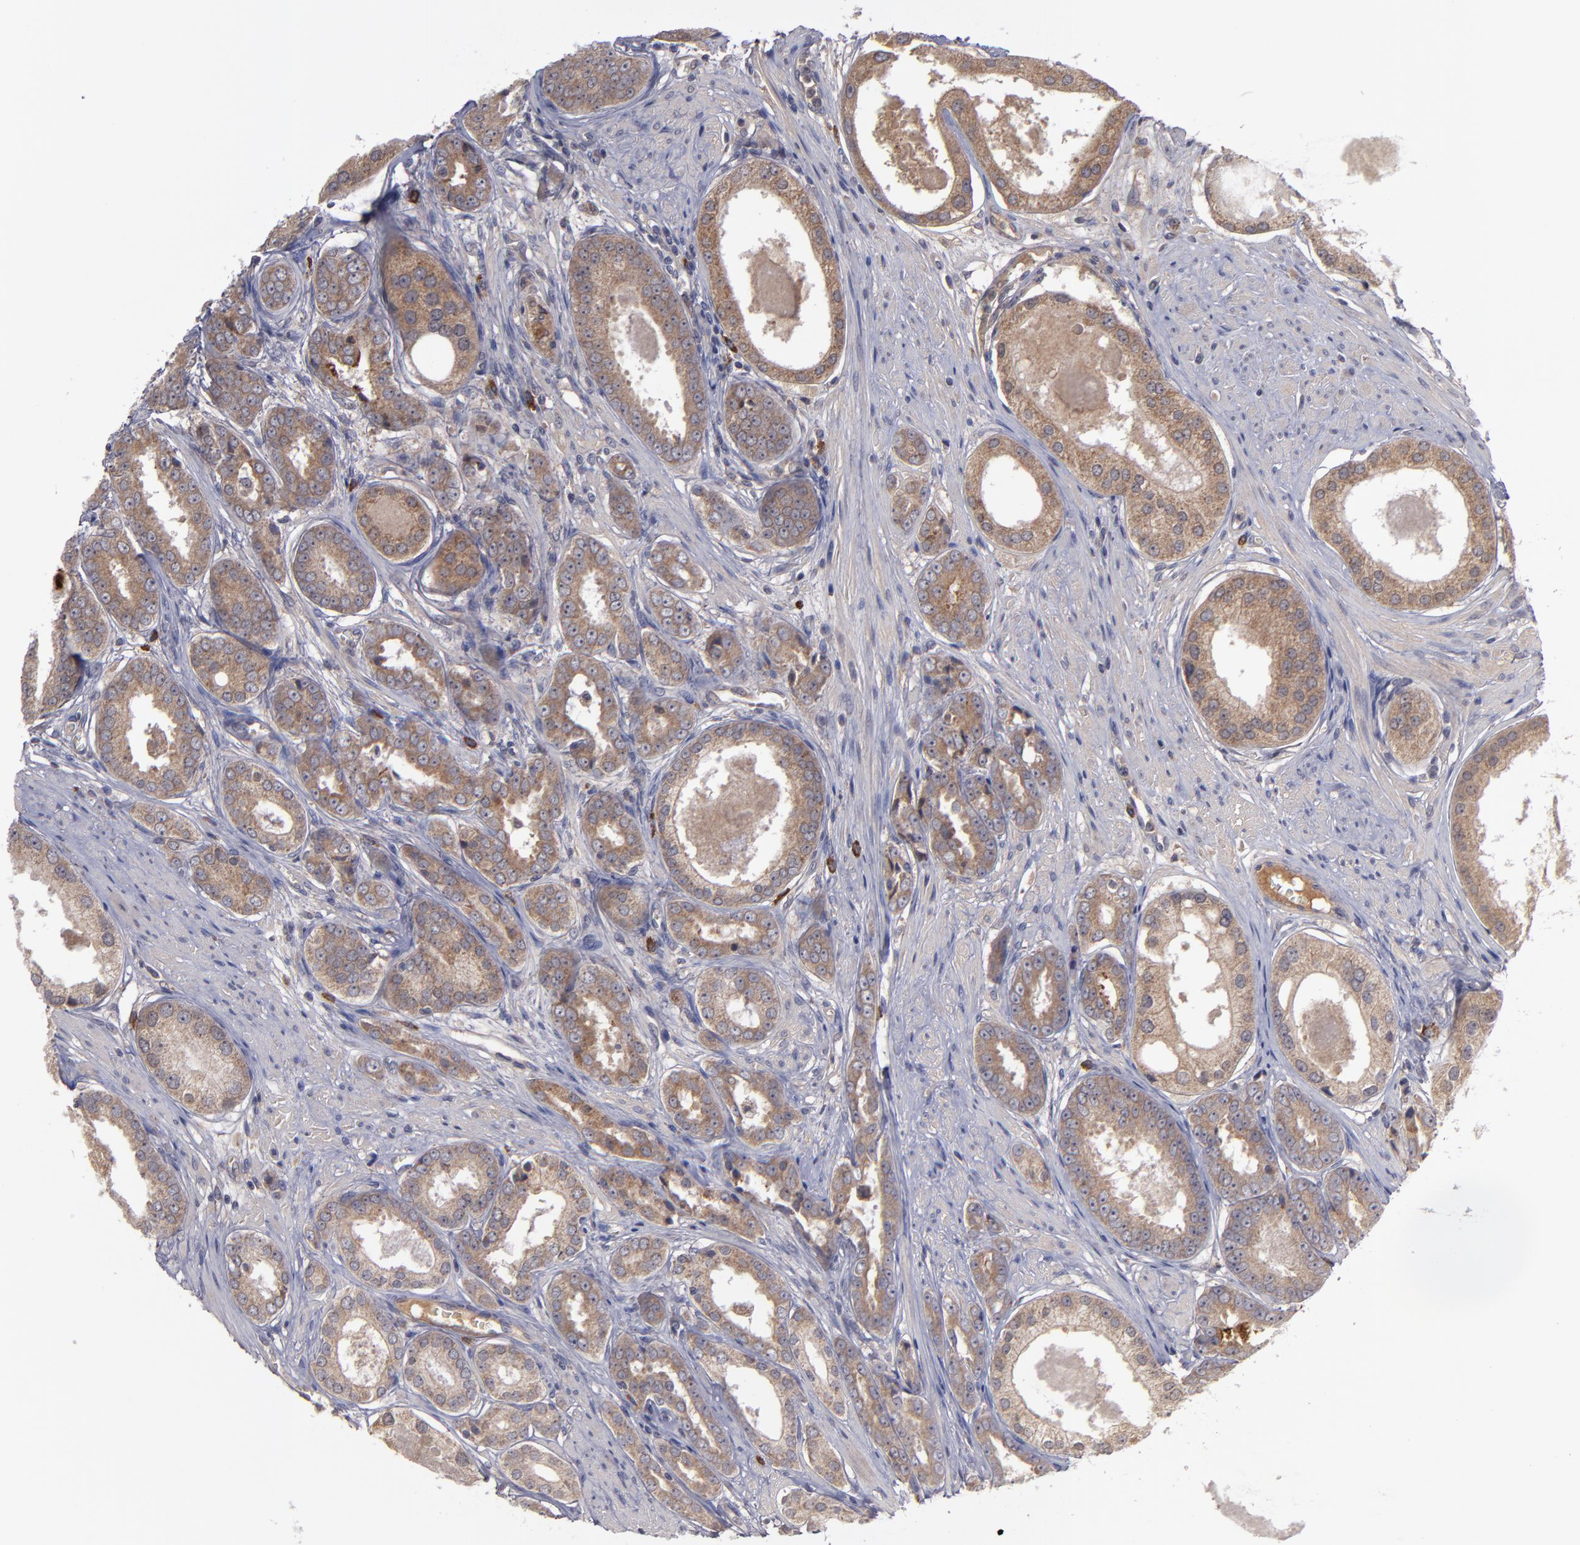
{"staining": {"intensity": "moderate", "quantity": ">75%", "location": "cytoplasmic/membranous"}, "tissue": "prostate cancer", "cell_type": "Tumor cells", "image_type": "cancer", "snomed": [{"axis": "morphology", "description": "Adenocarcinoma, Medium grade"}, {"axis": "topography", "description": "Prostate"}], "caption": "Moderate cytoplasmic/membranous positivity is present in approximately >75% of tumor cells in prostate adenocarcinoma (medium-grade).", "gene": "MMP11", "patient": {"sex": "male", "age": 53}}